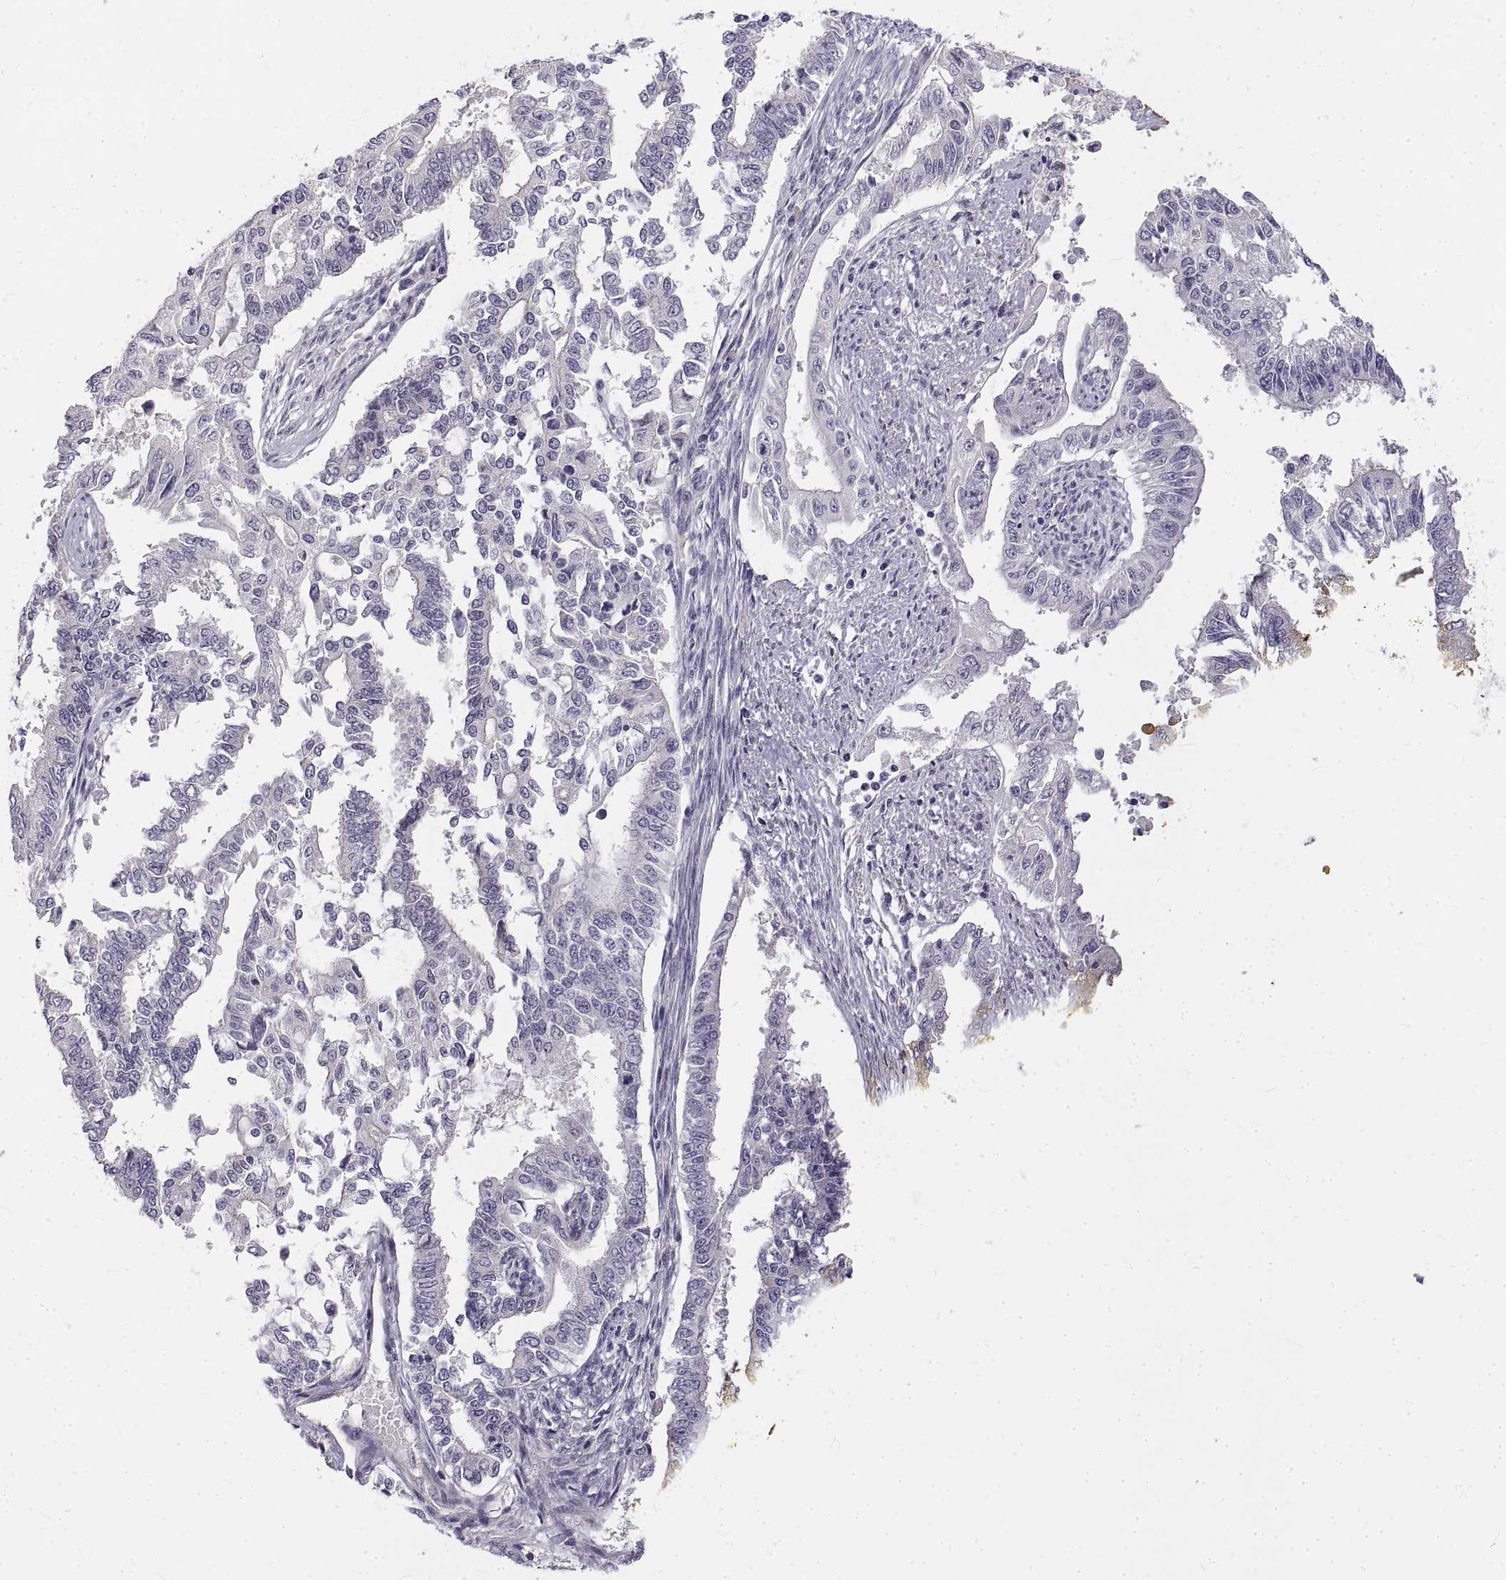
{"staining": {"intensity": "negative", "quantity": "none", "location": "none"}, "tissue": "endometrial cancer", "cell_type": "Tumor cells", "image_type": "cancer", "snomed": [{"axis": "morphology", "description": "Adenocarcinoma, NOS"}, {"axis": "topography", "description": "Uterus"}], "caption": "Human adenocarcinoma (endometrial) stained for a protein using IHC exhibits no staining in tumor cells.", "gene": "ANO2", "patient": {"sex": "female", "age": 59}}